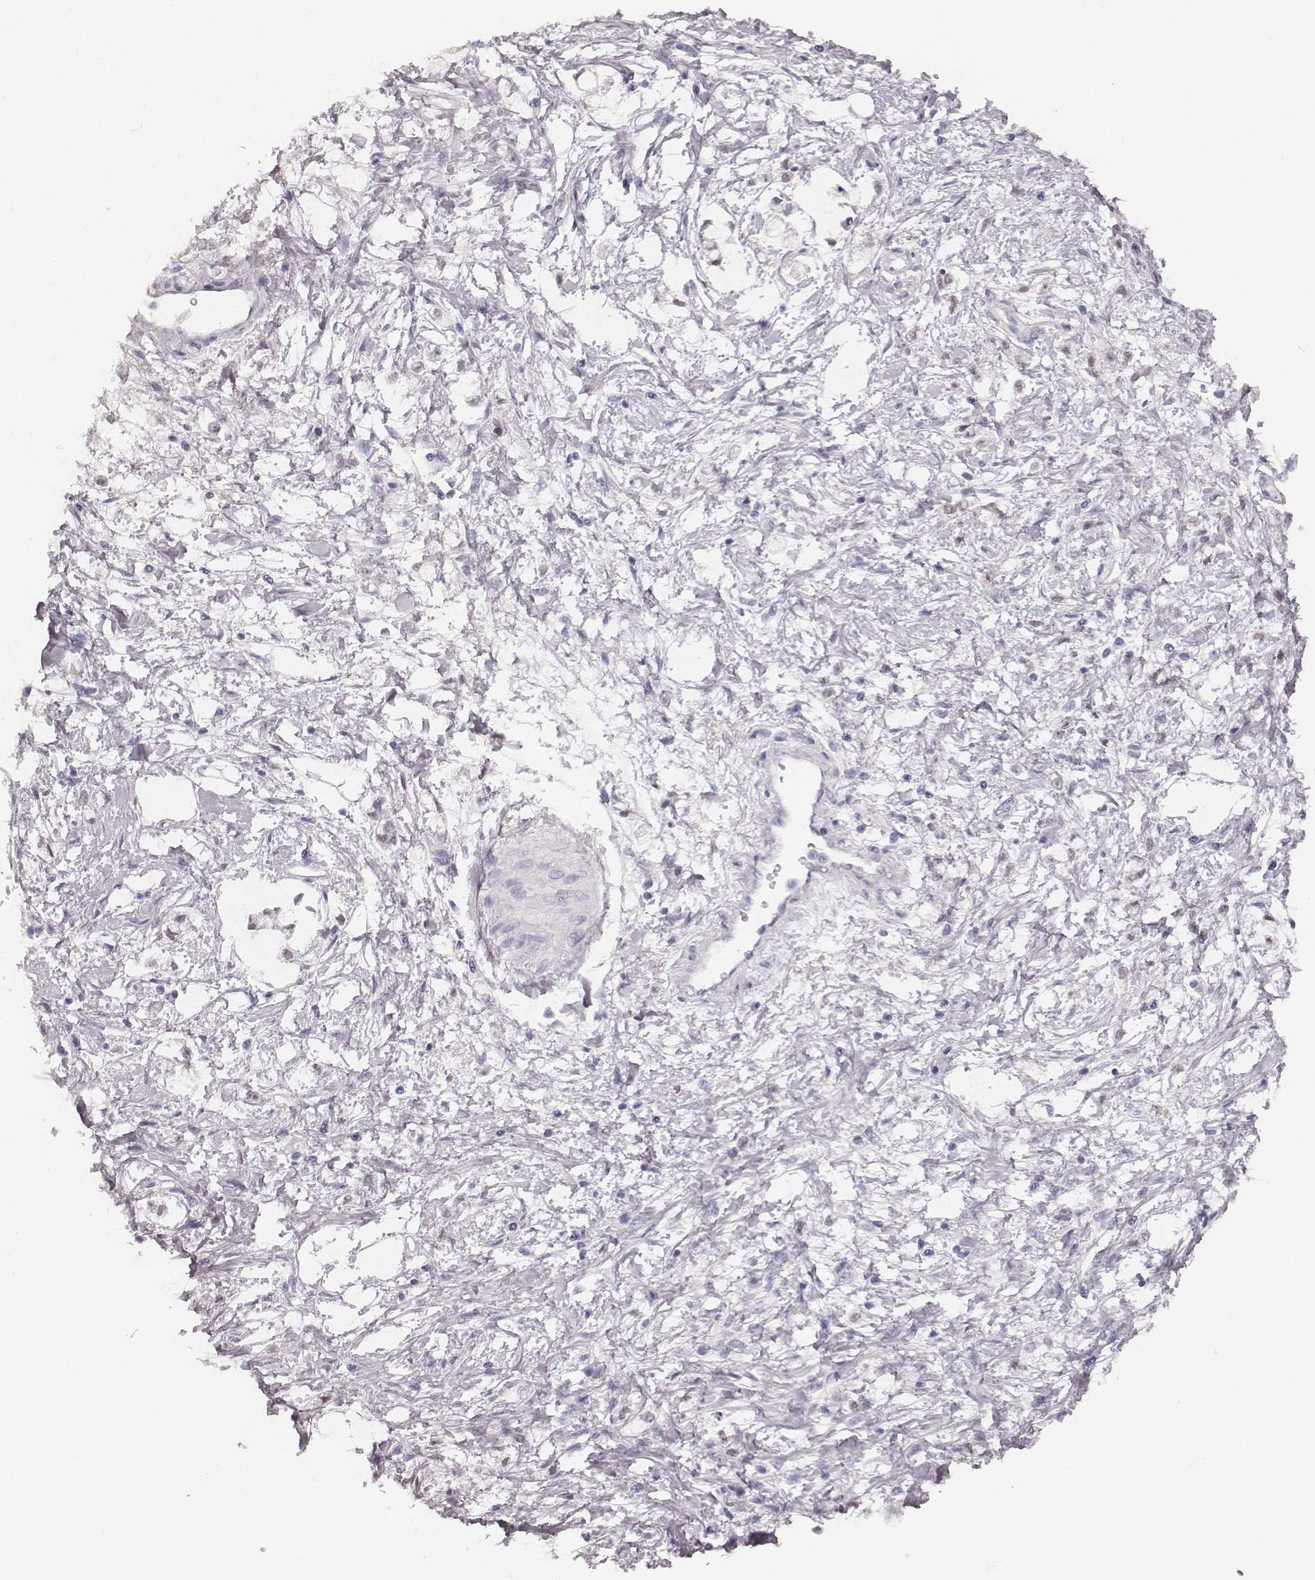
{"staining": {"intensity": "negative", "quantity": "none", "location": "none"}, "tissue": "stomach cancer", "cell_type": "Tumor cells", "image_type": "cancer", "snomed": [{"axis": "morphology", "description": "Adenocarcinoma, NOS"}, {"axis": "topography", "description": "Stomach"}], "caption": "Tumor cells are negative for protein expression in human stomach cancer. (Stains: DAB IHC with hematoxylin counter stain, Microscopy: brightfield microscopy at high magnification).", "gene": "HNF4G", "patient": {"sex": "female", "age": 60}}